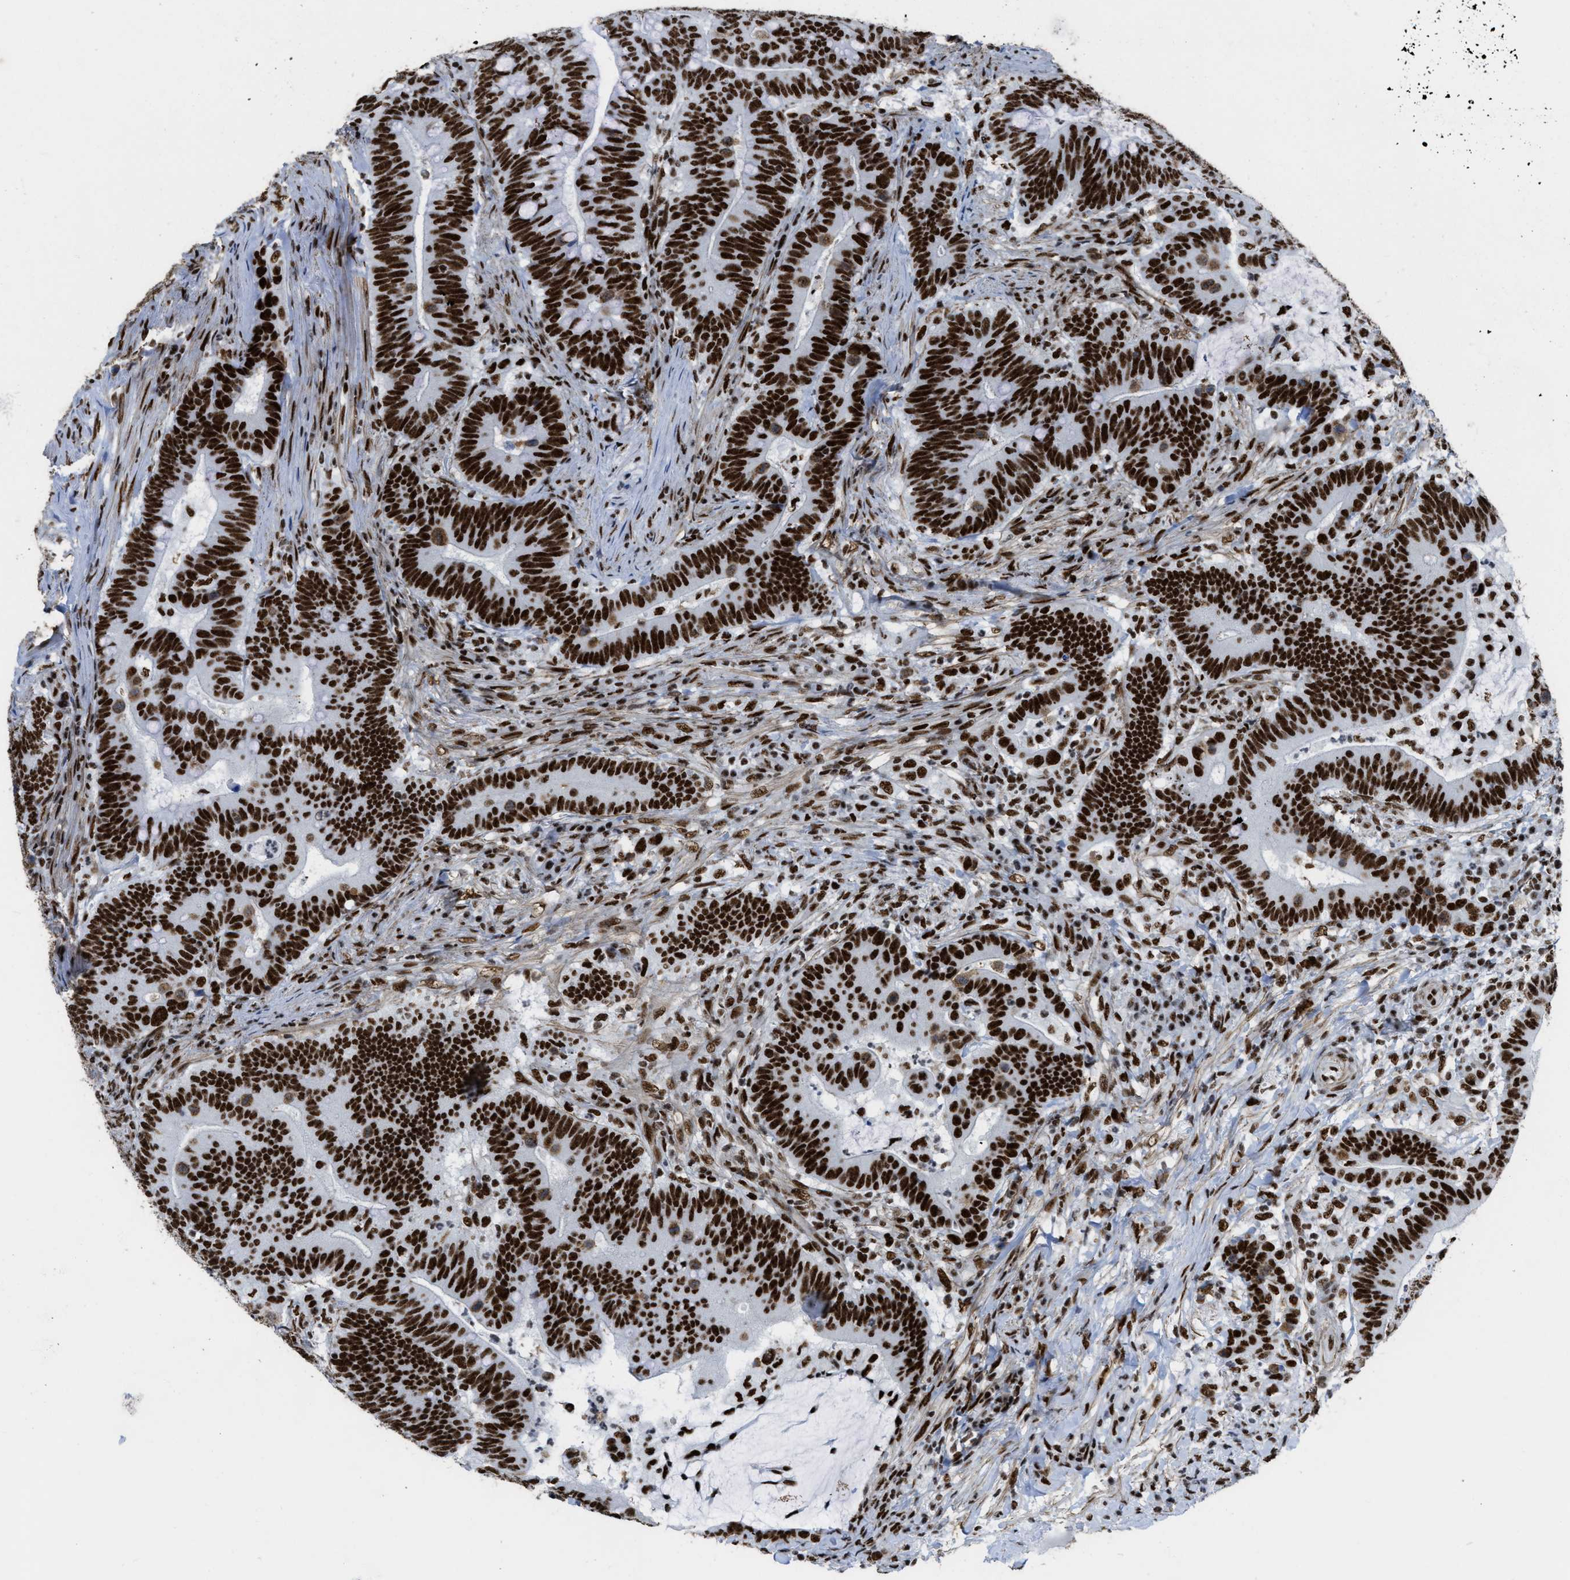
{"staining": {"intensity": "strong", "quantity": ">75%", "location": "nuclear"}, "tissue": "colorectal cancer", "cell_type": "Tumor cells", "image_type": "cancer", "snomed": [{"axis": "morphology", "description": "Normal tissue, NOS"}, {"axis": "morphology", "description": "Adenocarcinoma, NOS"}, {"axis": "topography", "description": "Colon"}], "caption": "IHC (DAB) staining of human adenocarcinoma (colorectal) demonstrates strong nuclear protein staining in about >75% of tumor cells. Nuclei are stained in blue.", "gene": "ZNF207", "patient": {"sex": "female", "age": 66}}